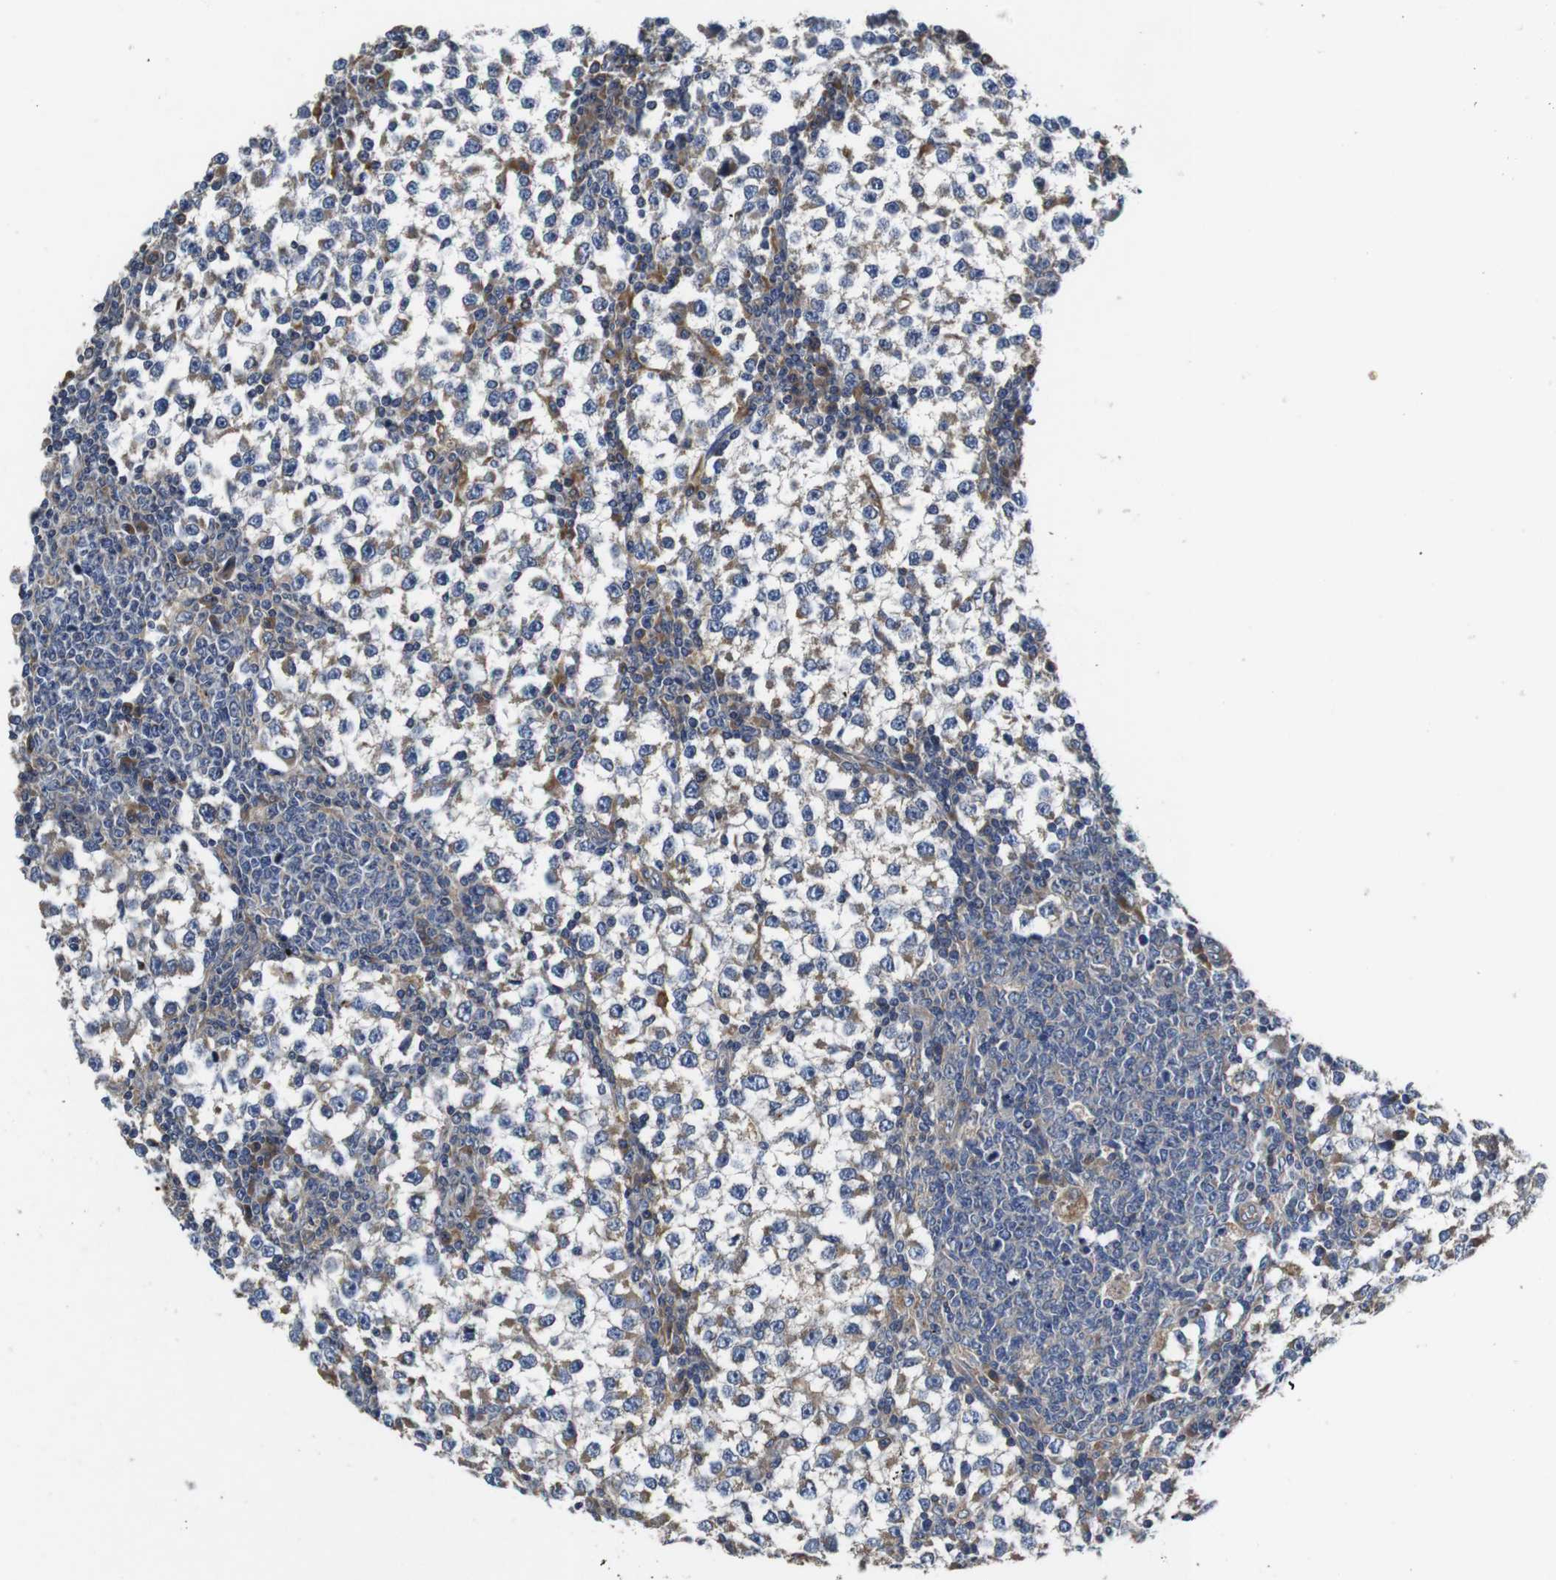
{"staining": {"intensity": "weak", "quantity": "25%-75%", "location": "cytoplasmic/membranous"}, "tissue": "testis cancer", "cell_type": "Tumor cells", "image_type": "cancer", "snomed": [{"axis": "morphology", "description": "Seminoma, NOS"}, {"axis": "topography", "description": "Testis"}], "caption": "Brown immunohistochemical staining in human seminoma (testis) displays weak cytoplasmic/membranous positivity in about 25%-75% of tumor cells. The staining was performed using DAB (3,3'-diaminobenzidine) to visualize the protein expression in brown, while the nuclei were stained in blue with hematoxylin (Magnification: 20x).", "gene": "MARCHF7", "patient": {"sex": "male", "age": 65}}